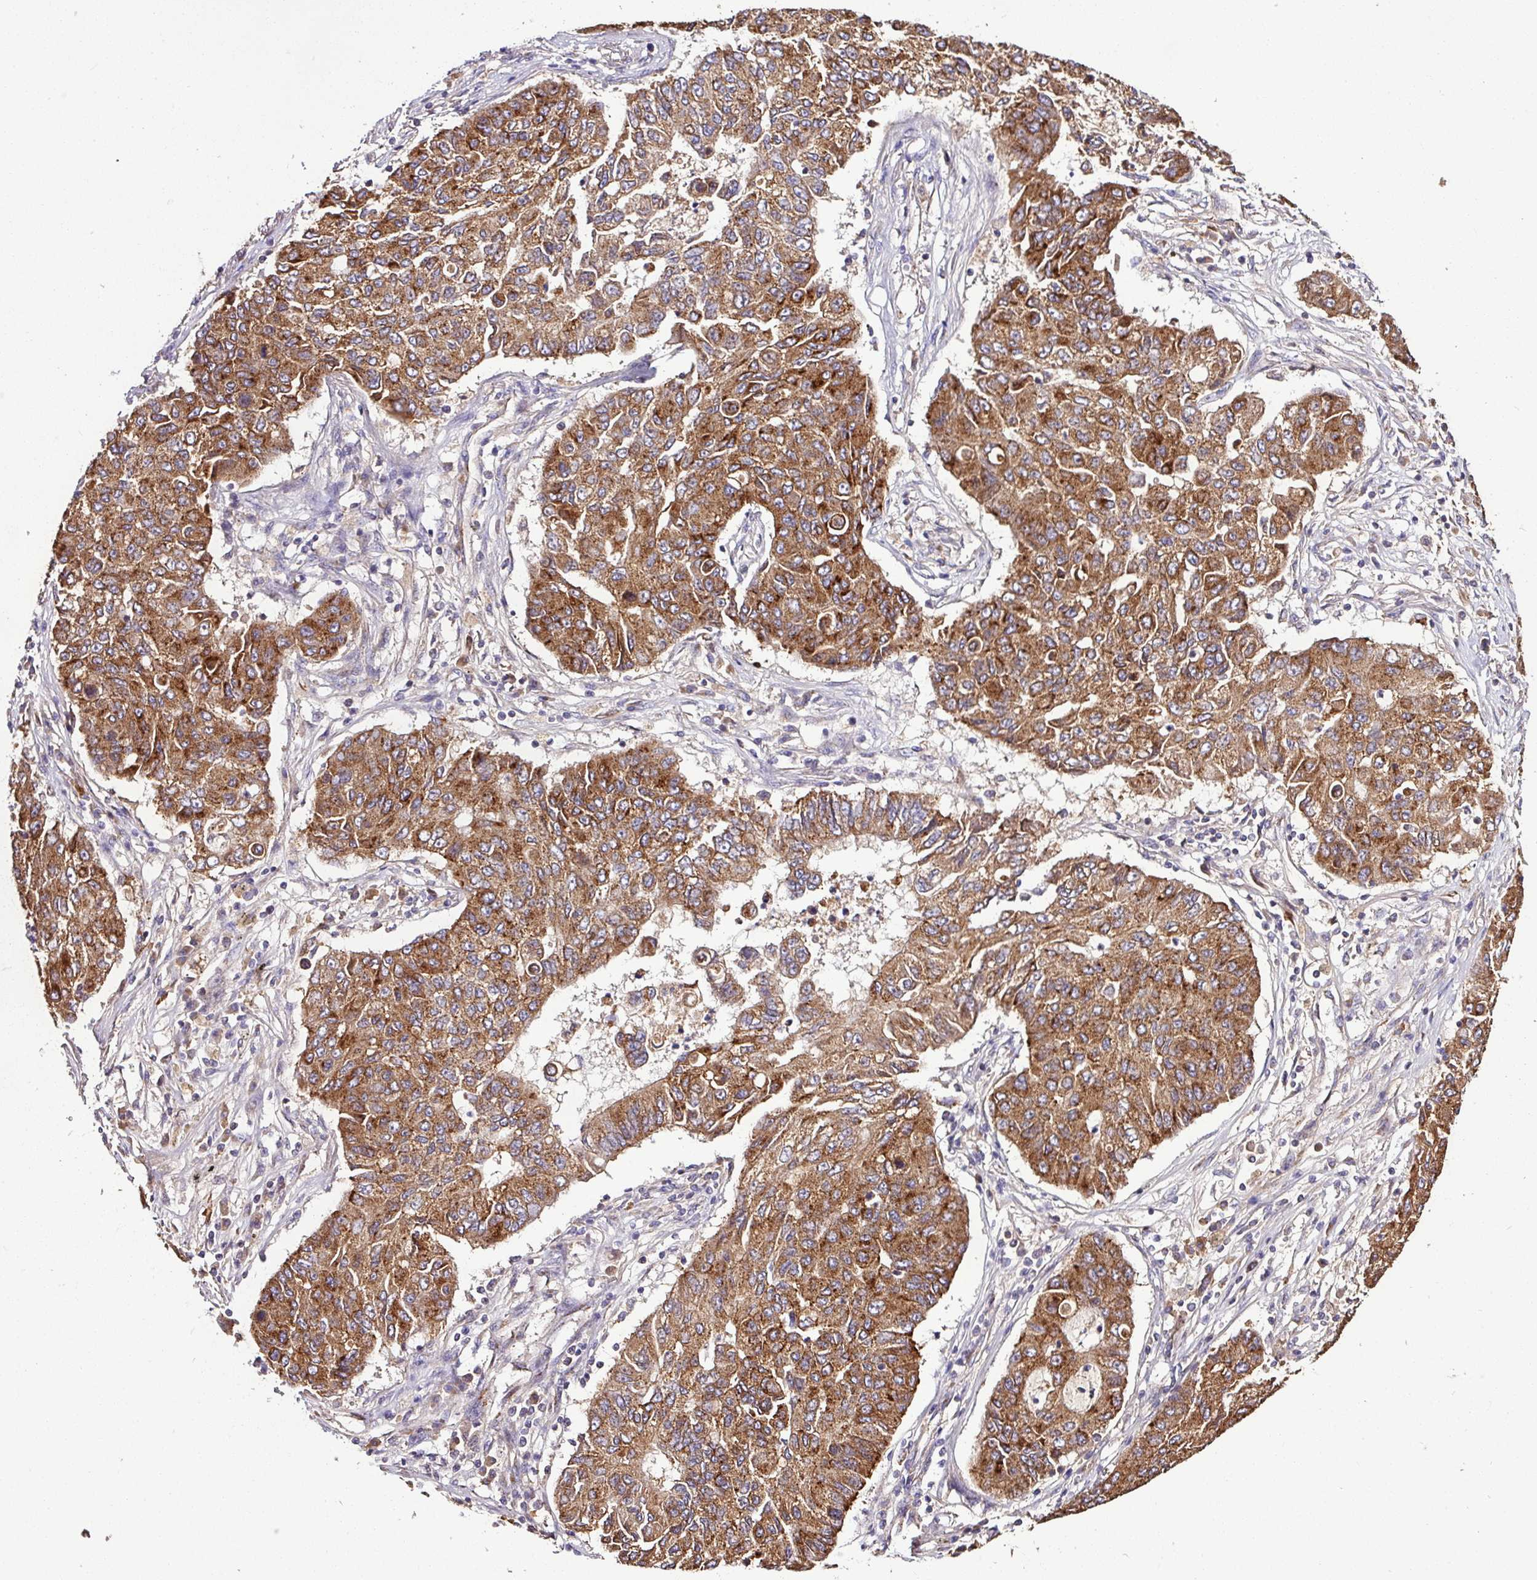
{"staining": {"intensity": "moderate", "quantity": ">75%", "location": "cytoplasmic/membranous"}, "tissue": "lung cancer", "cell_type": "Tumor cells", "image_type": "cancer", "snomed": [{"axis": "morphology", "description": "Squamous cell carcinoma, NOS"}, {"axis": "topography", "description": "Lung"}], "caption": "Tumor cells reveal moderate cytoplasmic/membranous expression in about >75% of cells in squamous cell carcinoma (lung).", "gene": "CPD", "patient": {"sex": "male", "age": 74}}